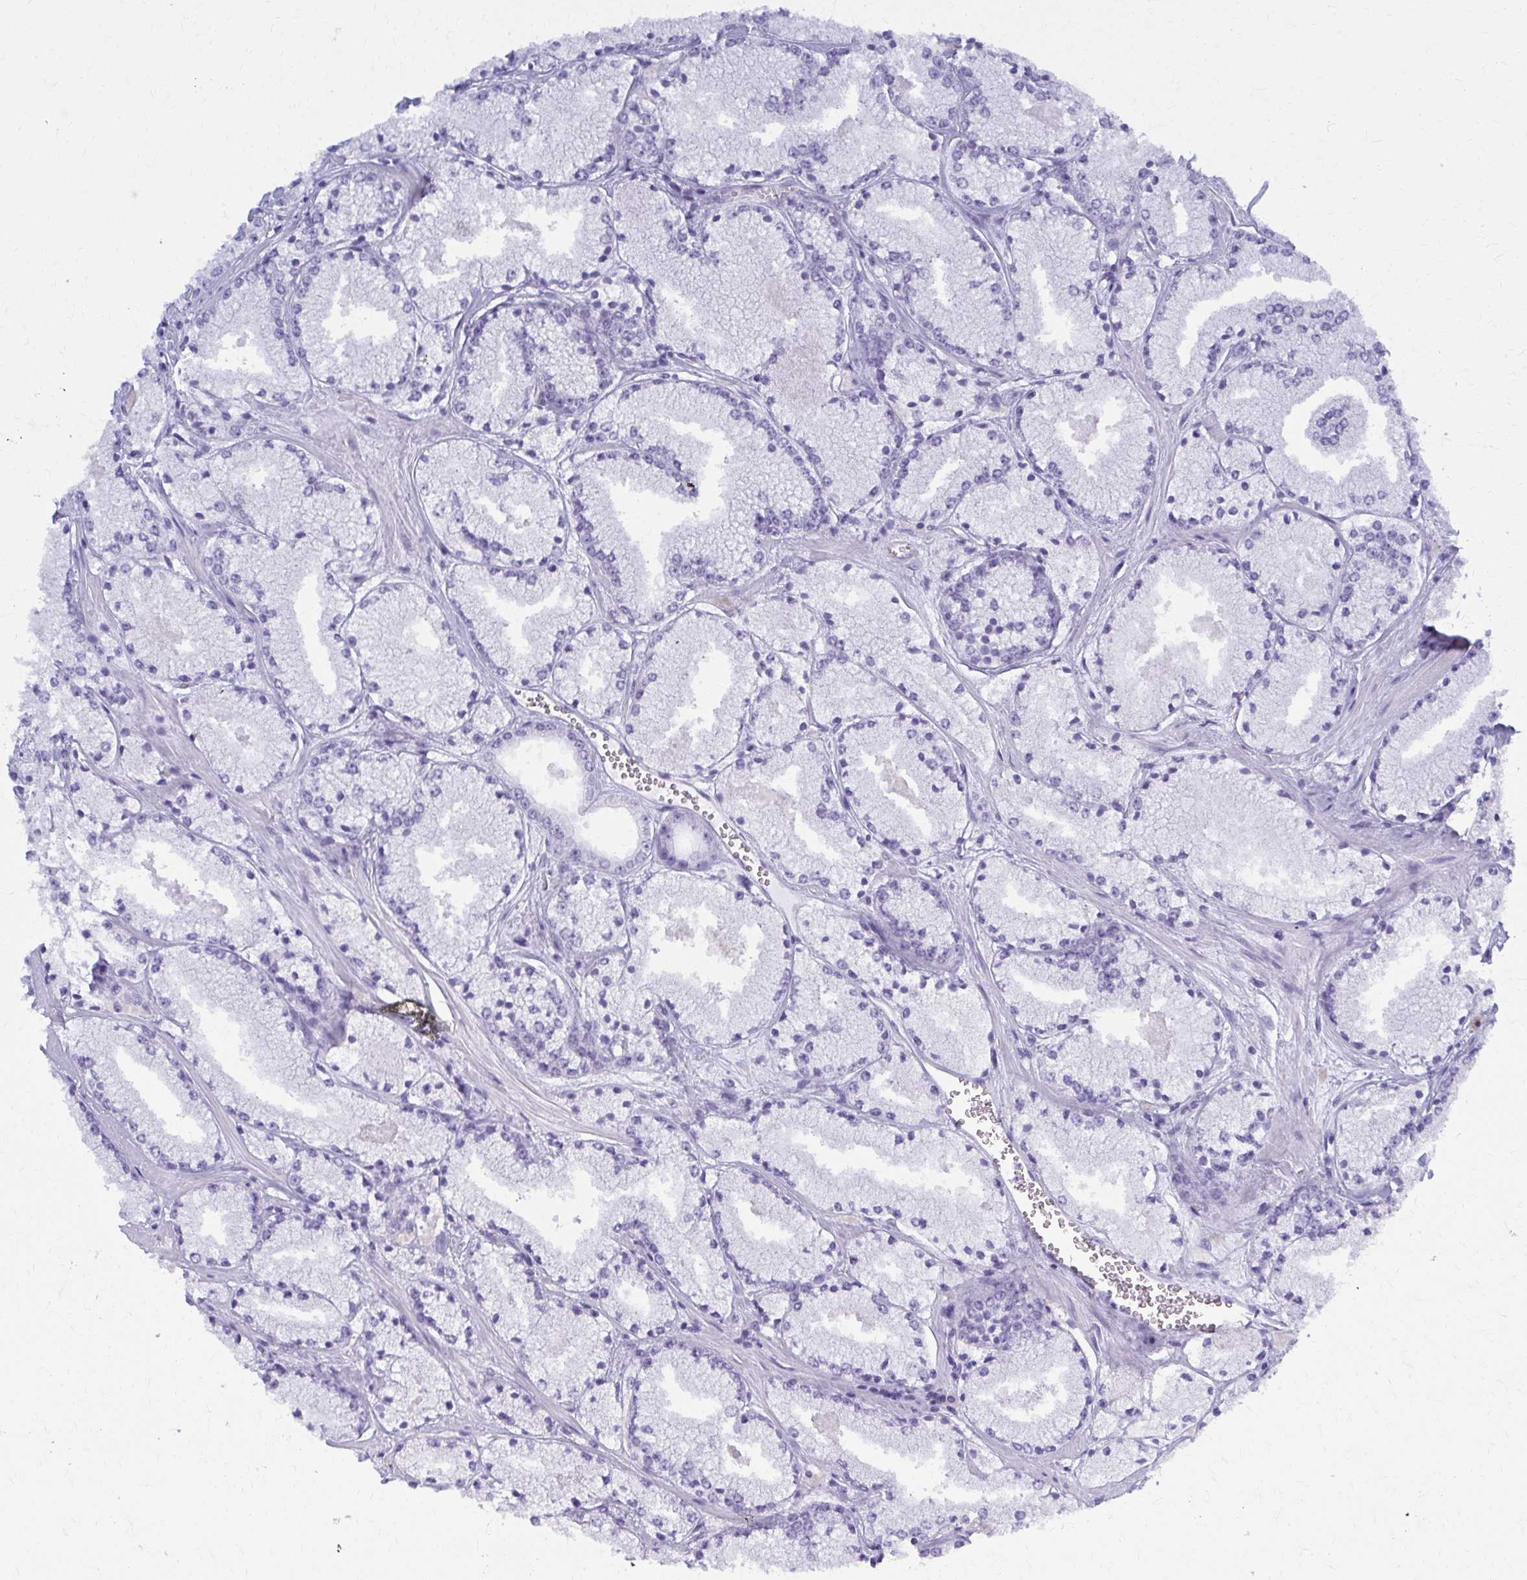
{"staining": {"intensity": "negative", "quantity": "none", "location": "none"}, "tissue": "prostate cancer", "cell_type": "Tumor cells", "image_type": "cancer", "snomed": [{"axis": "morphology", "description": "Adenocarcinoma, High grade"}, {"axis": "topography", "description": "Prostate"}], "caption": "The photomicrograph reveals no staining of tumor cells in prostate cancer. Nuclei are stained in blue.", "gene": "GFAP", "patient": {"sex": "male", "age": 63}}